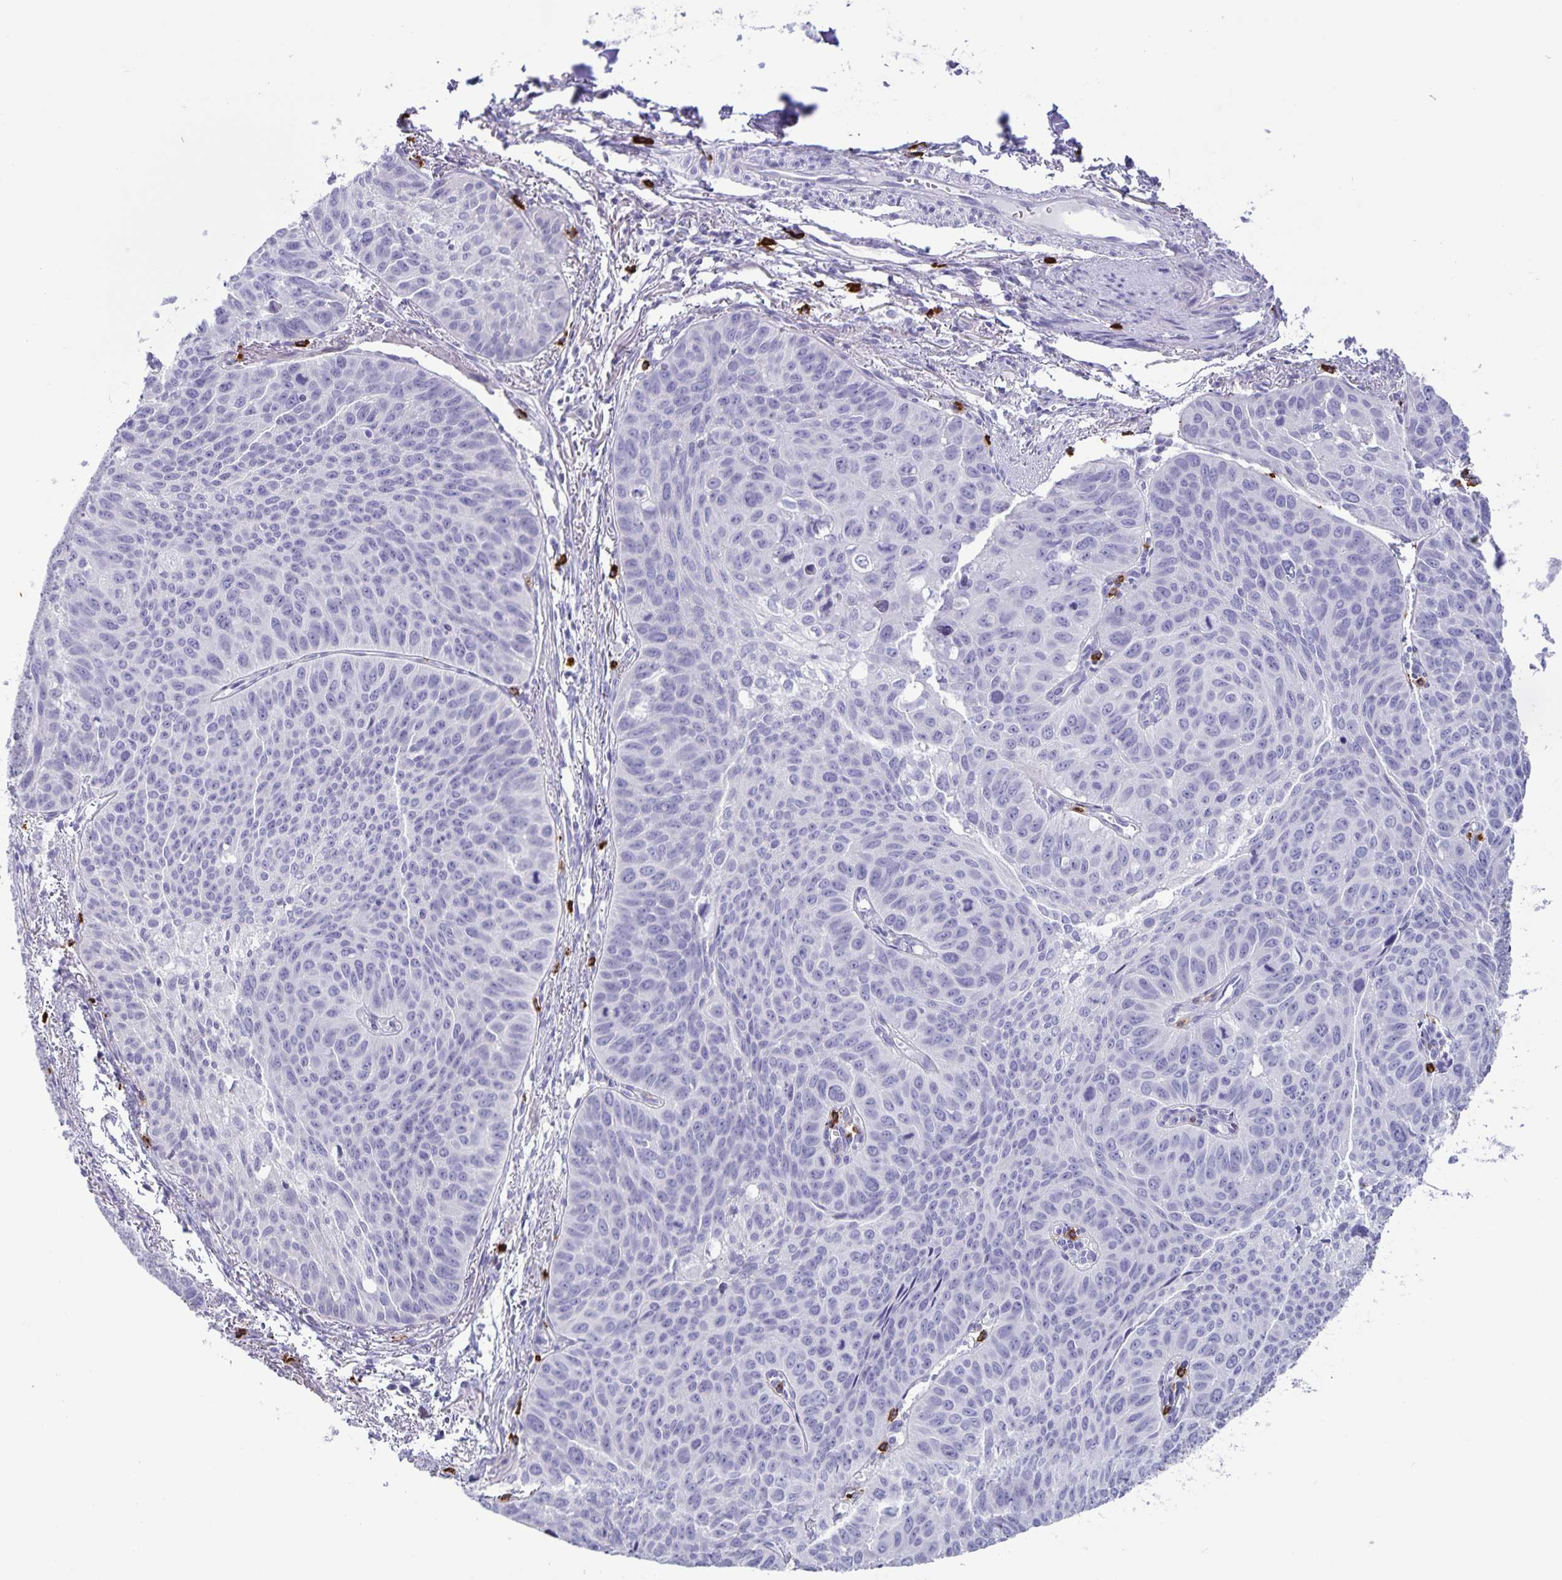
{"staining": {"intensity": "negative", "quantity": "none", "location": "none"}, "tissue": "lung cancer", "cell_type": "Tumor cells", "image_type": "cancer", "snomed": [{"axis": "morphology", "description": "Squamous cell carcinoma, NOS"}, {"axis": "topography", "description": "Lung"}], "caption": "Squamous cell carcinoma (lung) was stained to show a protein in brown. There is no significant positivity in tumor cells. Nuclei are stained in blue.", "gene": "IBTK", "patient": {"sex": "male", "age": 71}}